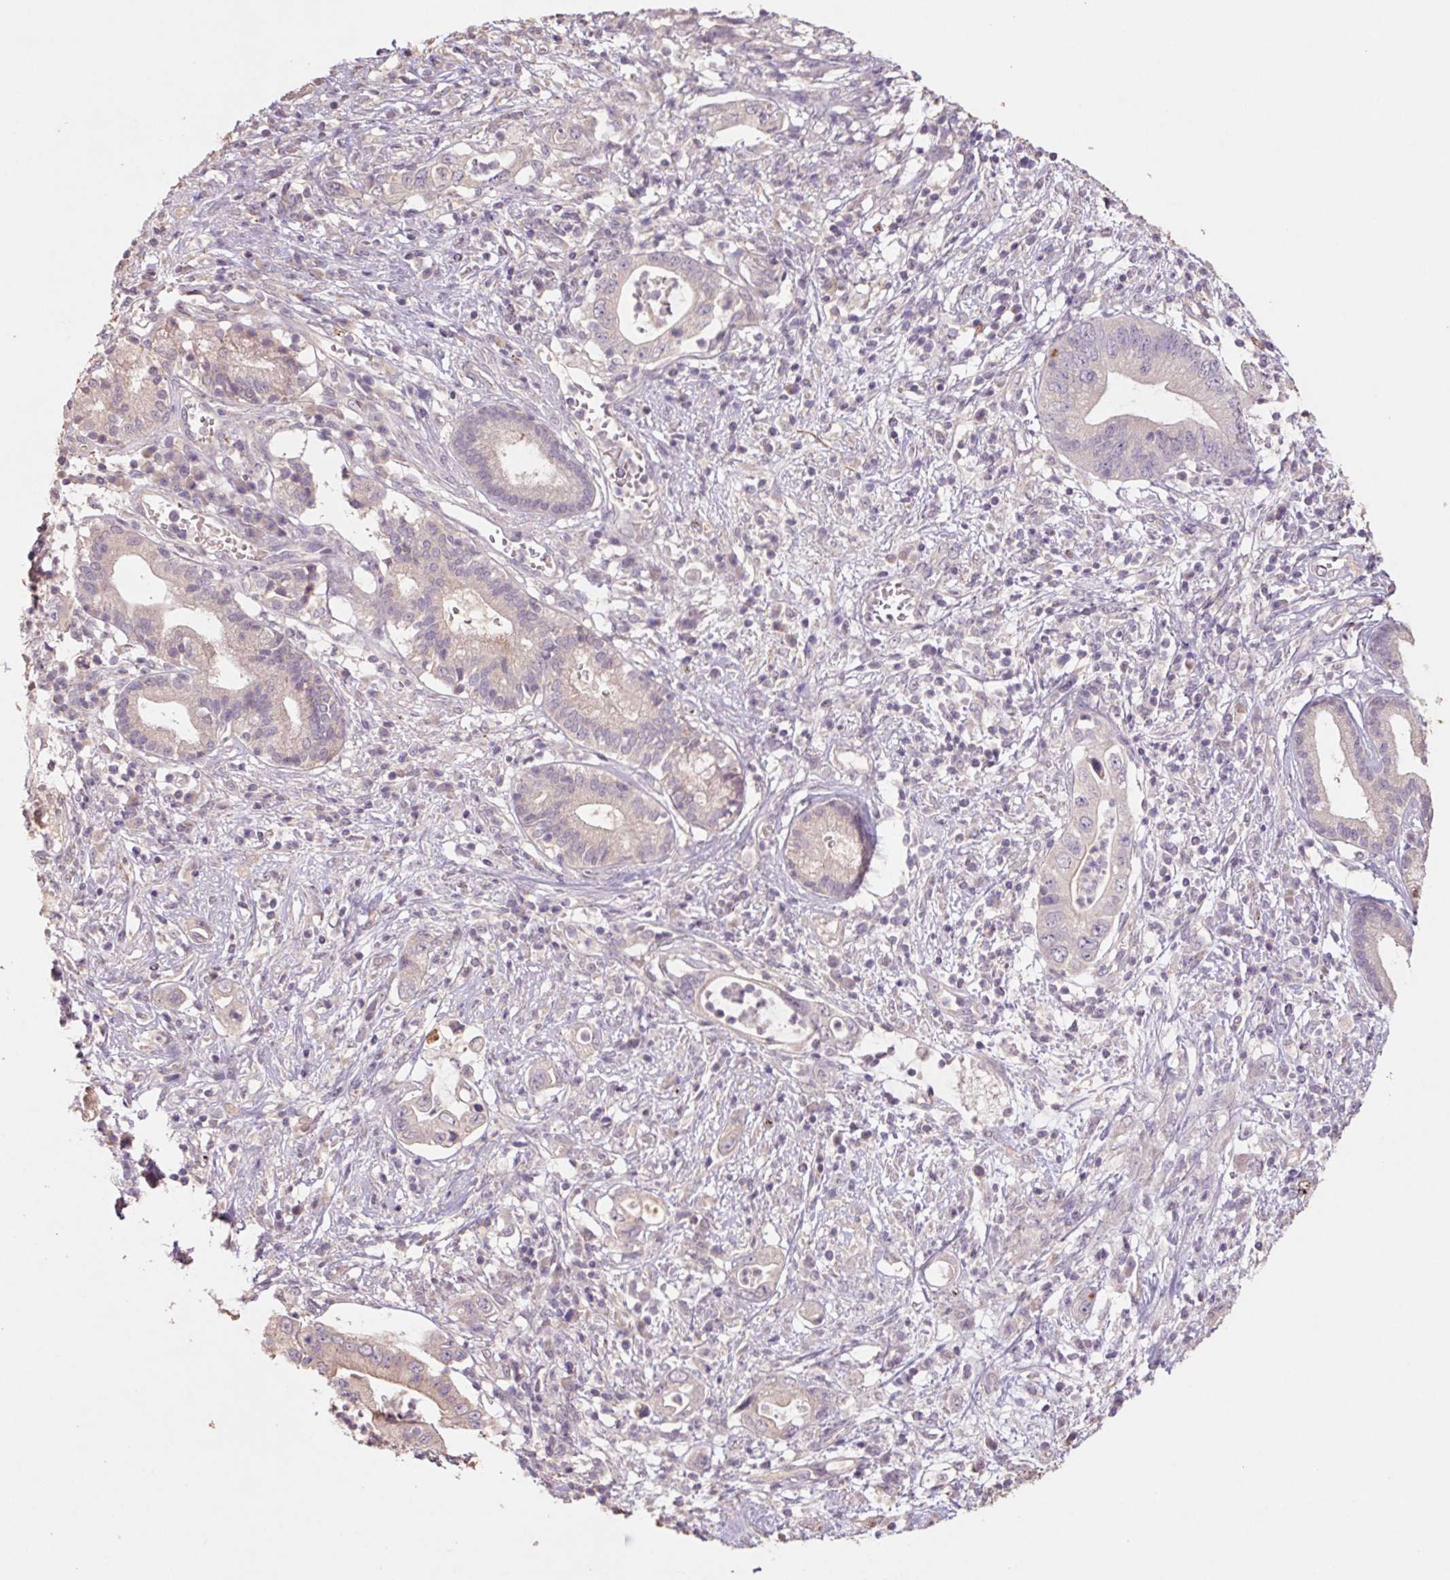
{"staining": {"intensity": "weak", "quantity": "25%-75%", "location": "cytoplasmic/membranous"}, "tissue": "pancreatic cancer", "cell_type": "Tumor cells", "image_type": "cancer", "snomed": [{"axis": "morphology", "description": "Adenocarcinoma, NOS"}, {"axis": "topography", "description": "Pancreas"}], "caption": "There is low levels of weak cytoplasmic/membranous staining in tumor cells of pancreatic adenocarcinoma, as demonstrated by immunohistochemical staining (brown color).", "gene": "GRM2", "patient": {"sex": "female", "age": 72}}